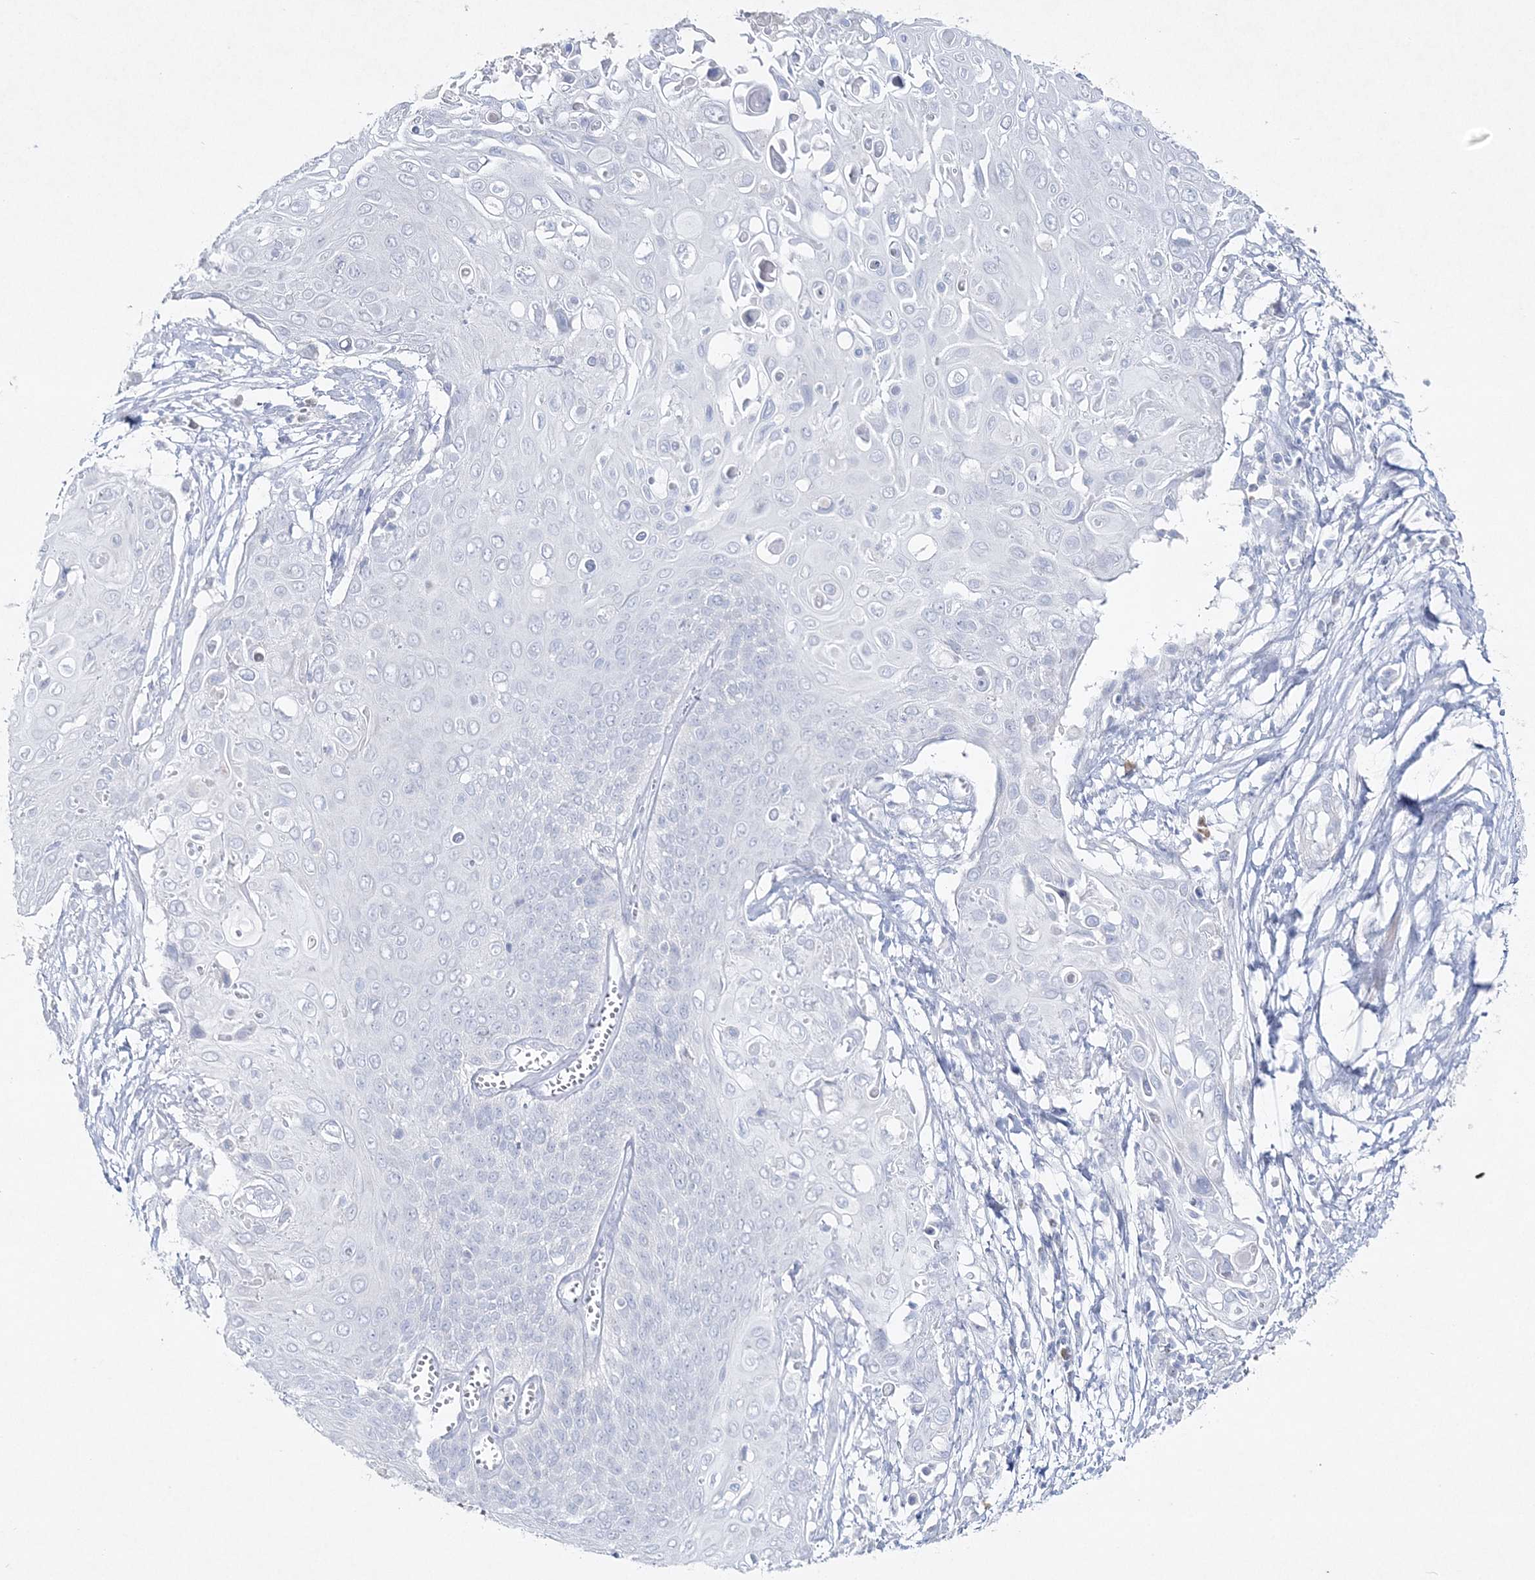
{"staining": {"intensity": "negative", "quantity": "none", "location": "none"}, "tissue": "cervical cancer", "cell_type": "Tumor cells", "image_type": "cancer", "snomed": [{"axis": "morphology", "description": "Squamous cell carcinoma, NOS"}, {"axis": "topography", "description": "Cervix"}], "caption": "This is a photomicrograph of IHC staining of cervical cancer (squamous cell carcinoma), which shows no expression in tumor cells.", "gene": "GCKR", "patient": {"sex": "female", "age": 39}}